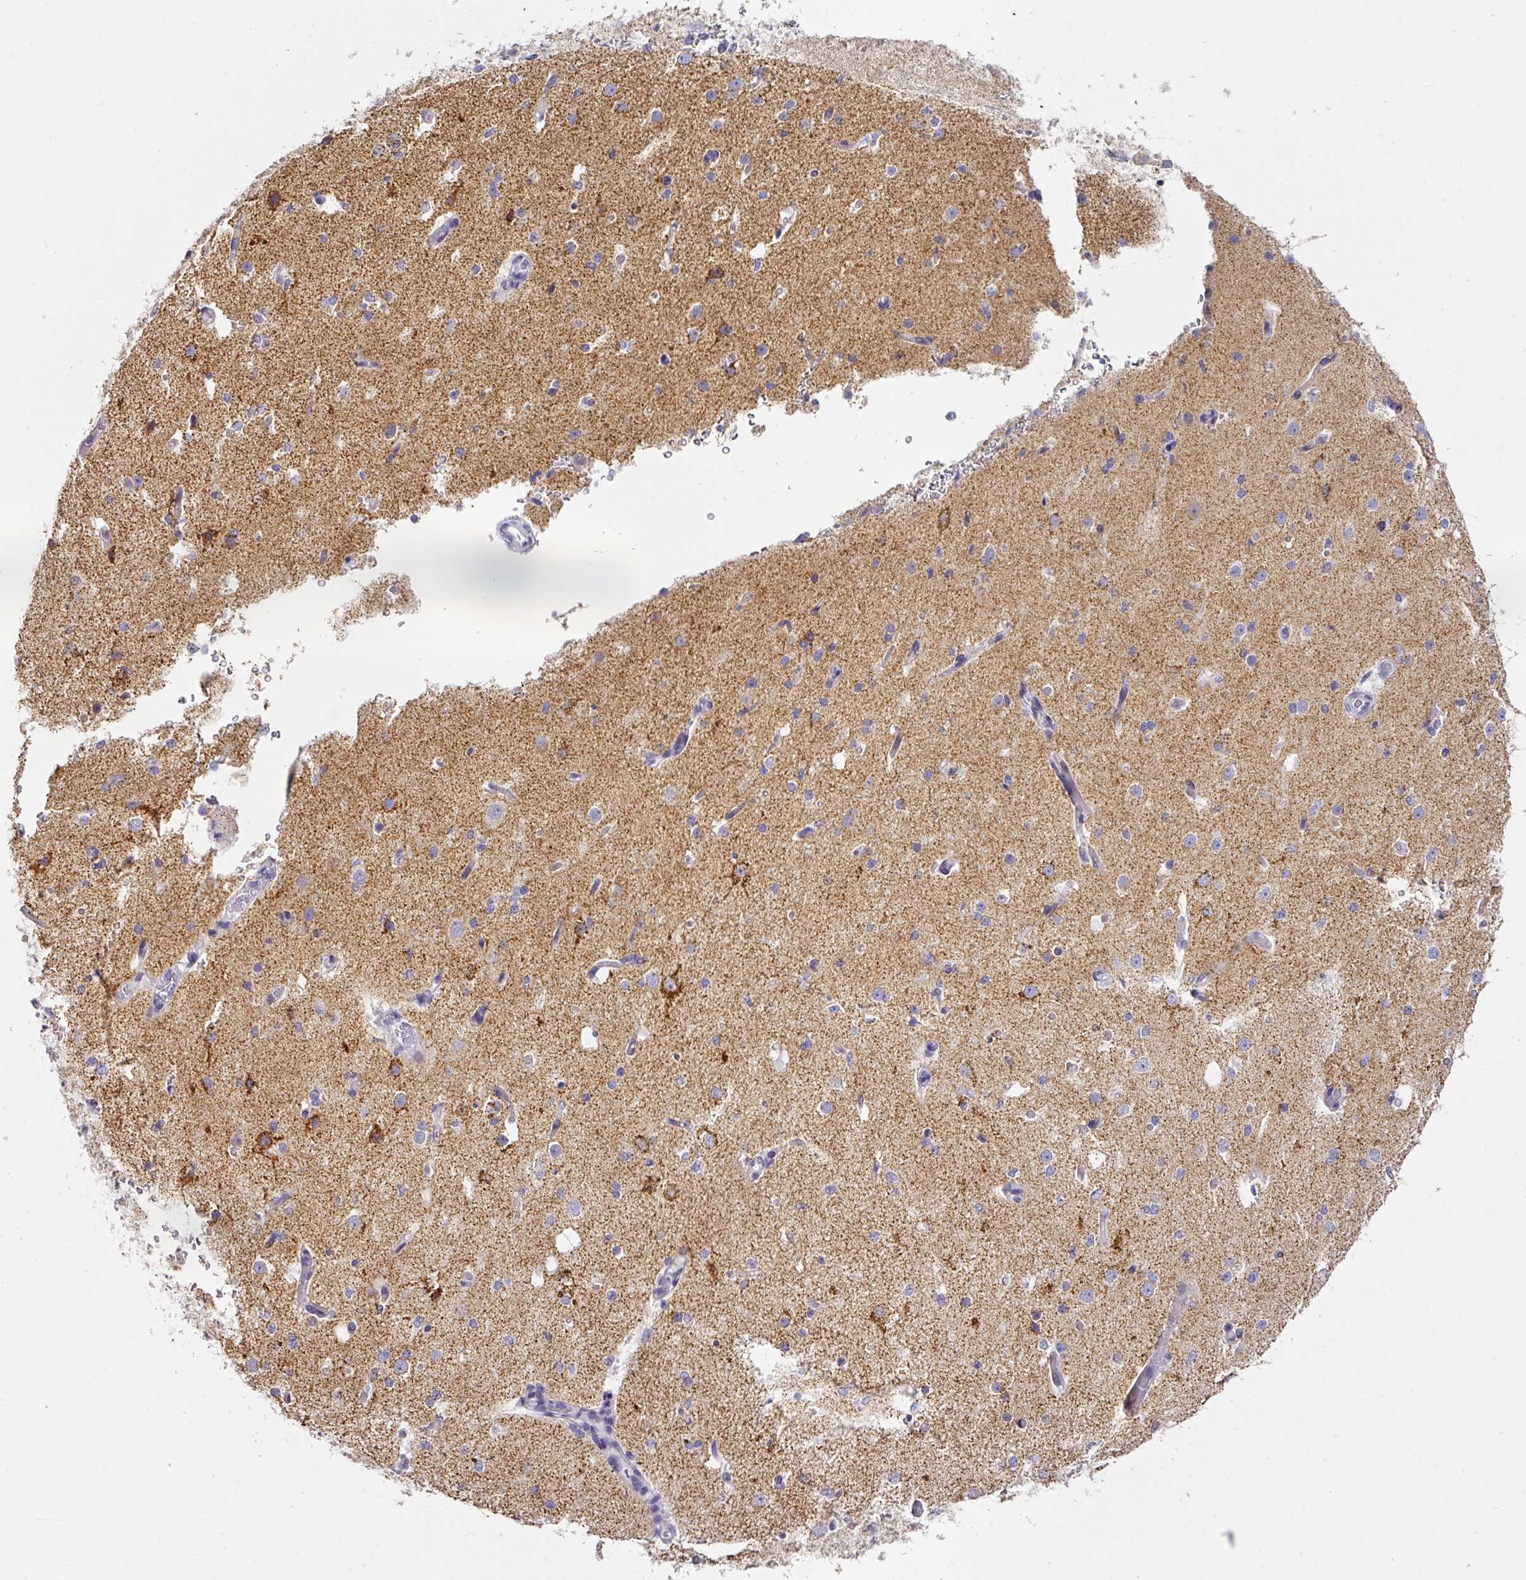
{"staining": {"intensity": "negative", "quantity": "none", "location": "none"}, "tissue": "cerebral cortex", "cell_type": "Endothelial cells", "image_type": "normal", "snomed": [{"axis": "morphology", "description": "Normal tissue, NOS"}, {"axis": "morphology", "description": "Inflammation, NOS"}, {"axis": "topography", "description": "Cerebral cortex"}], "caption": "The micrograph reveals no staining of endothelial cells in unremarkable cerebral cortex.", "gene": "ANKRD29", "patient": {"sex": "male", "age": 6}}